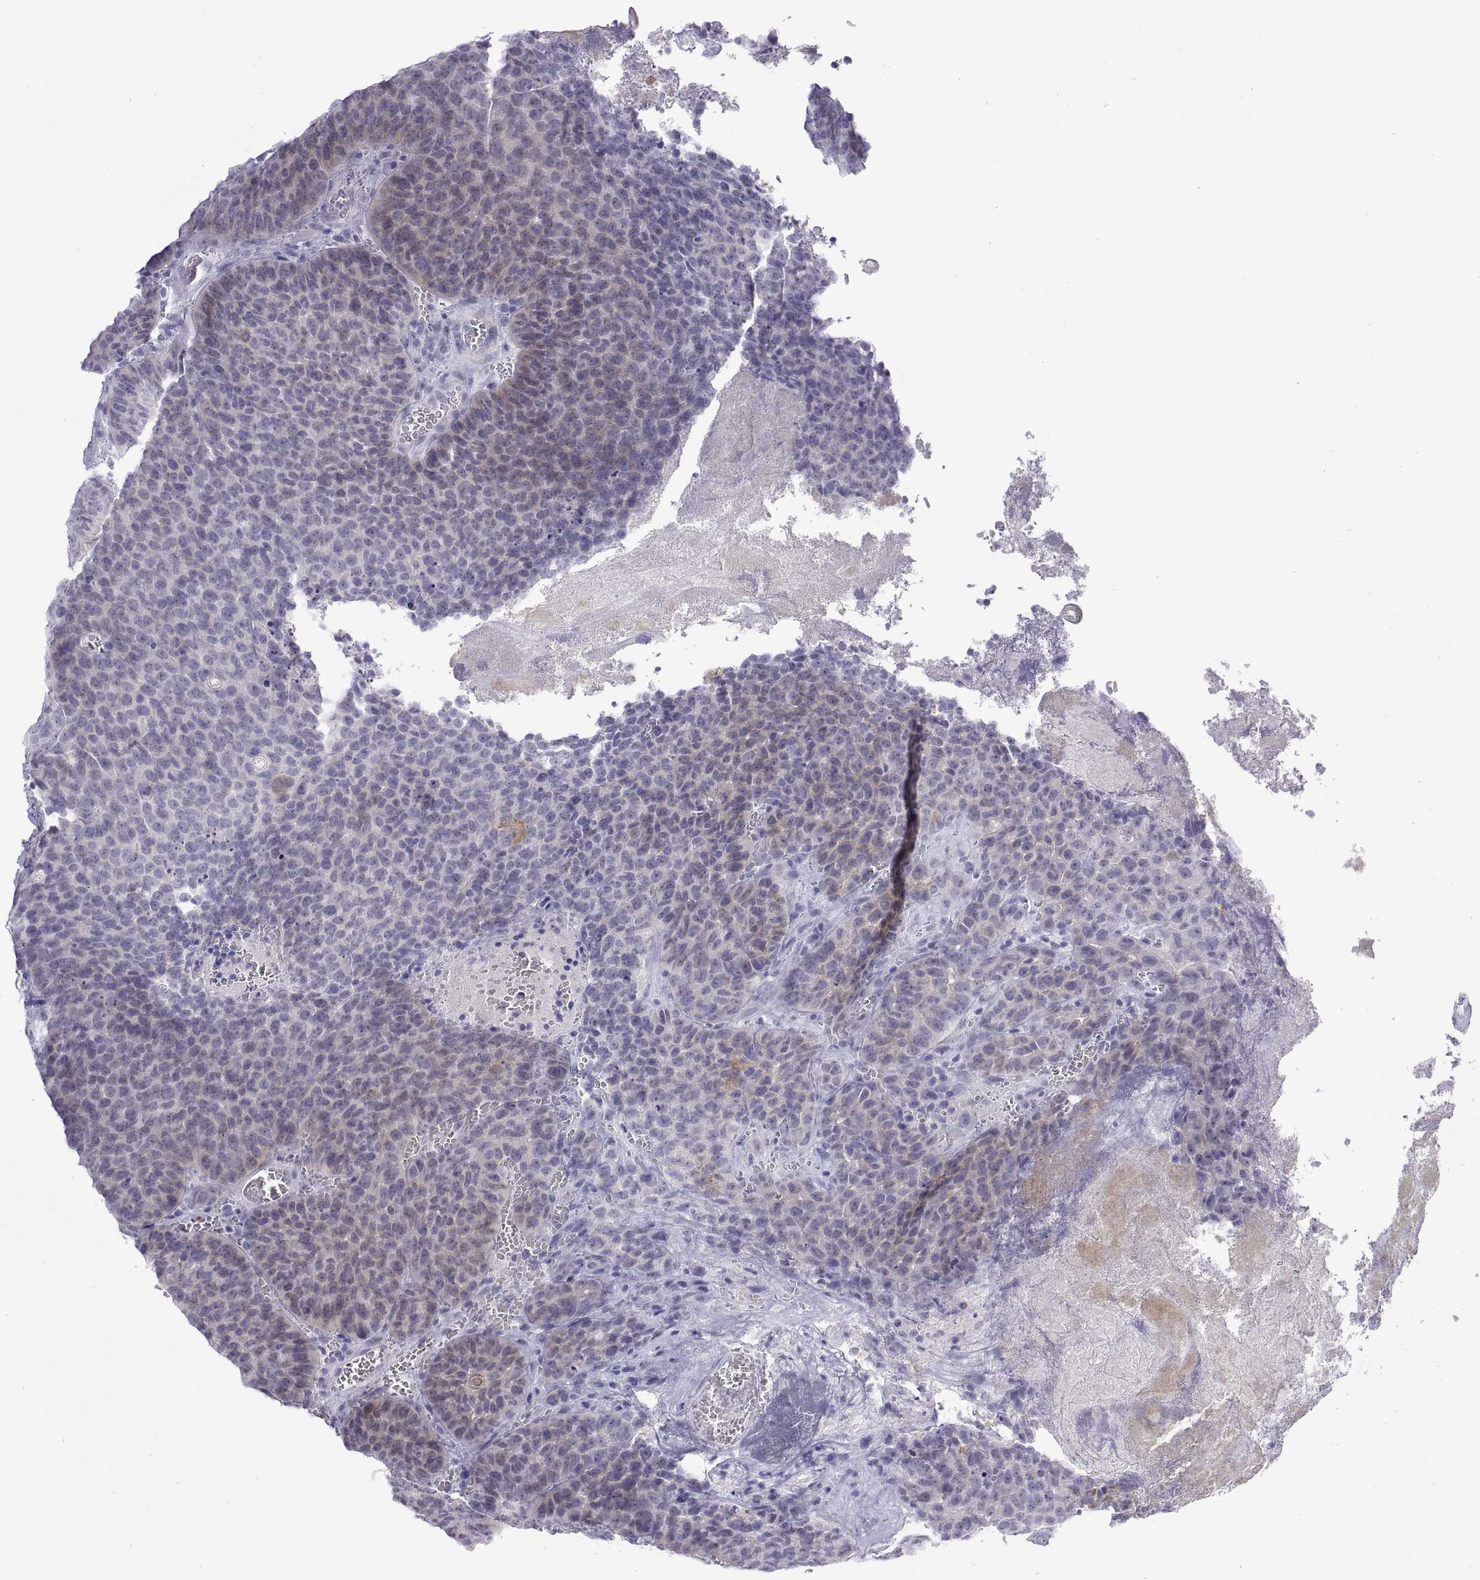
{"staining": {"intensity": "negative", "quantity": "none", "location": "none"}, "tissue": "urothelial cancer", "cell_type": "Tumor cells", "image_type": "cancer", "snomed": [{"axis": "morphology", "description": "Urothelial carcinoma, Low grade"}, {"axis": "topography", "description": "Urinary bladder"}], "caption": "Tumor cells show no significant staining in urothelial cancer.", "gene": "VSX2", "patient": {"sex": "female", "age": 62}}